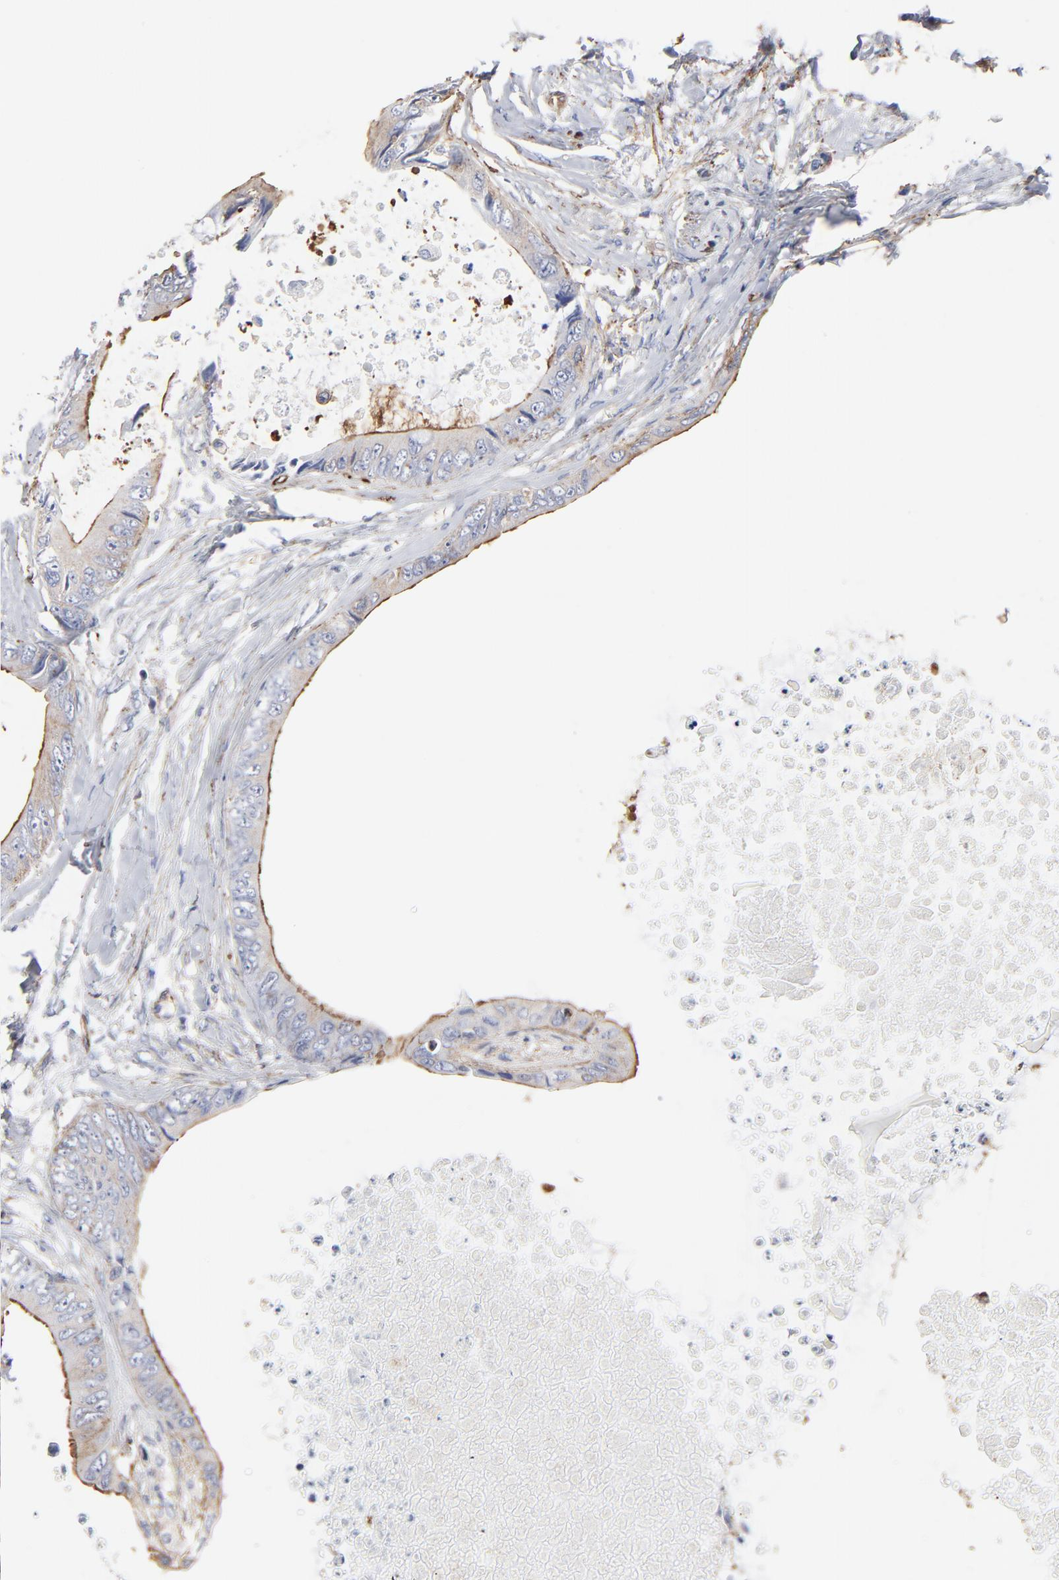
{"staining": {"intensity": "weak", "quantity": ">75%", "location": "cytoplasmic/membranous"}, "tissue": "colorectal cancer", "cell_type": "Tumor cells", "image_type": "cancer", "snomed": [{"axis": "morphology", "description": "Normal tissue, NOS"}, {"axis": "morphology", "description": "Adenocarcinoma, NOS"}, {"axis": "topography", "description": "Rectum"}, {"axis": "topography", "description": "Peripheral nerve tissue"}], "caption": "There is low levels of weak cytoplasmic/membranous expression in tumor cells of adenocarcinoma (colorectal), as demonstrated by immunohistochemical staining (brown color).", "gene": "ACTA2", "patient": {"sex": "female", "age": 77}}